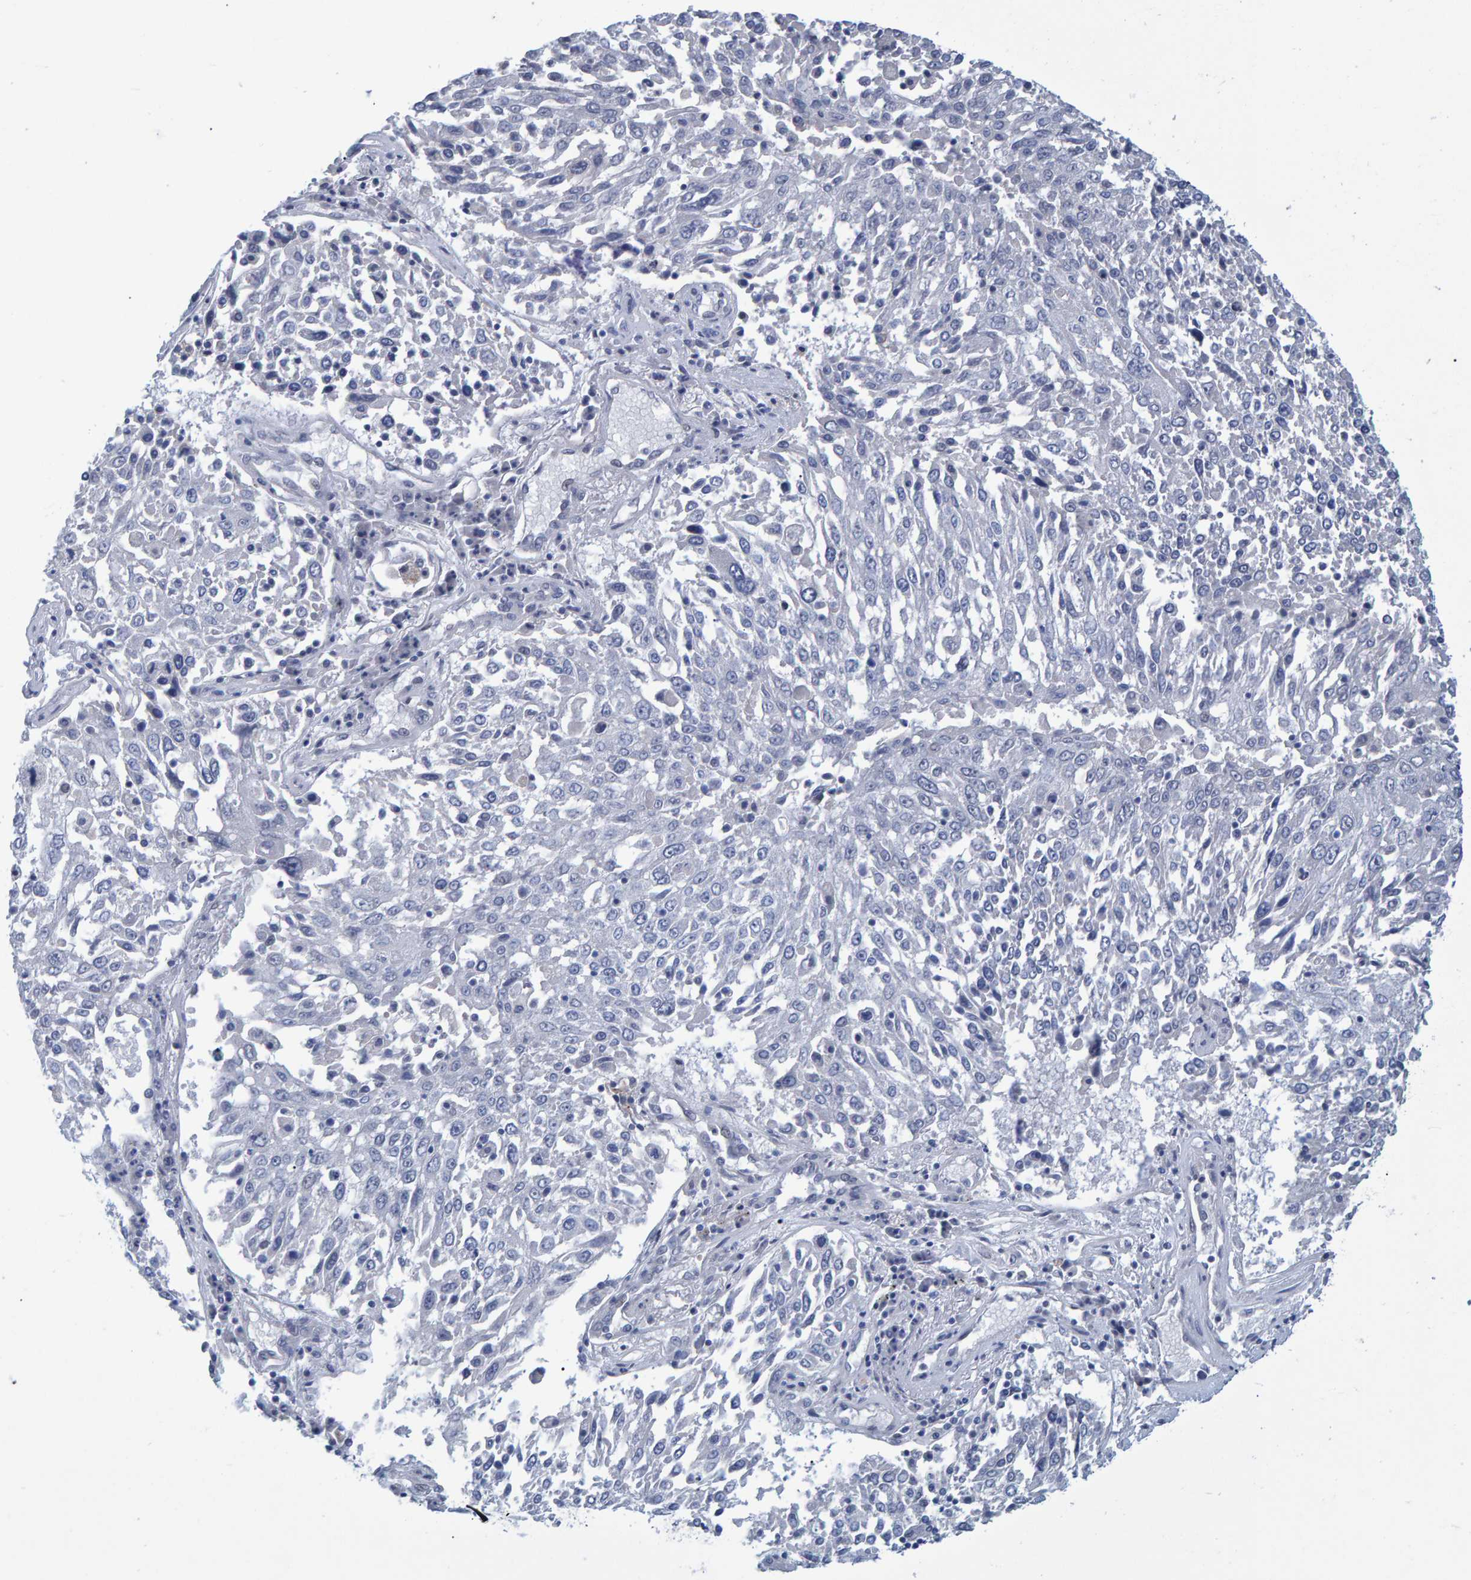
{"staining": {"intensity": "negative", "quantity": "none", "location": "none"}, "tissue": "lung cancer", "cell_type": "Tumor cells", "image_type": "cancer", "snomed": [{"axis": "morphology", "description": "Squamous cell carcinoma, NOS"}, {"axis": "topography", "description": "Lung"}], "caption": "DAB immunohistochemical staining of human squamous cell carcinoma (lung) shows no significant staining in tumor cells.", "gene": "PROCA1", "patient": {"sex": "male", "age": 65}}